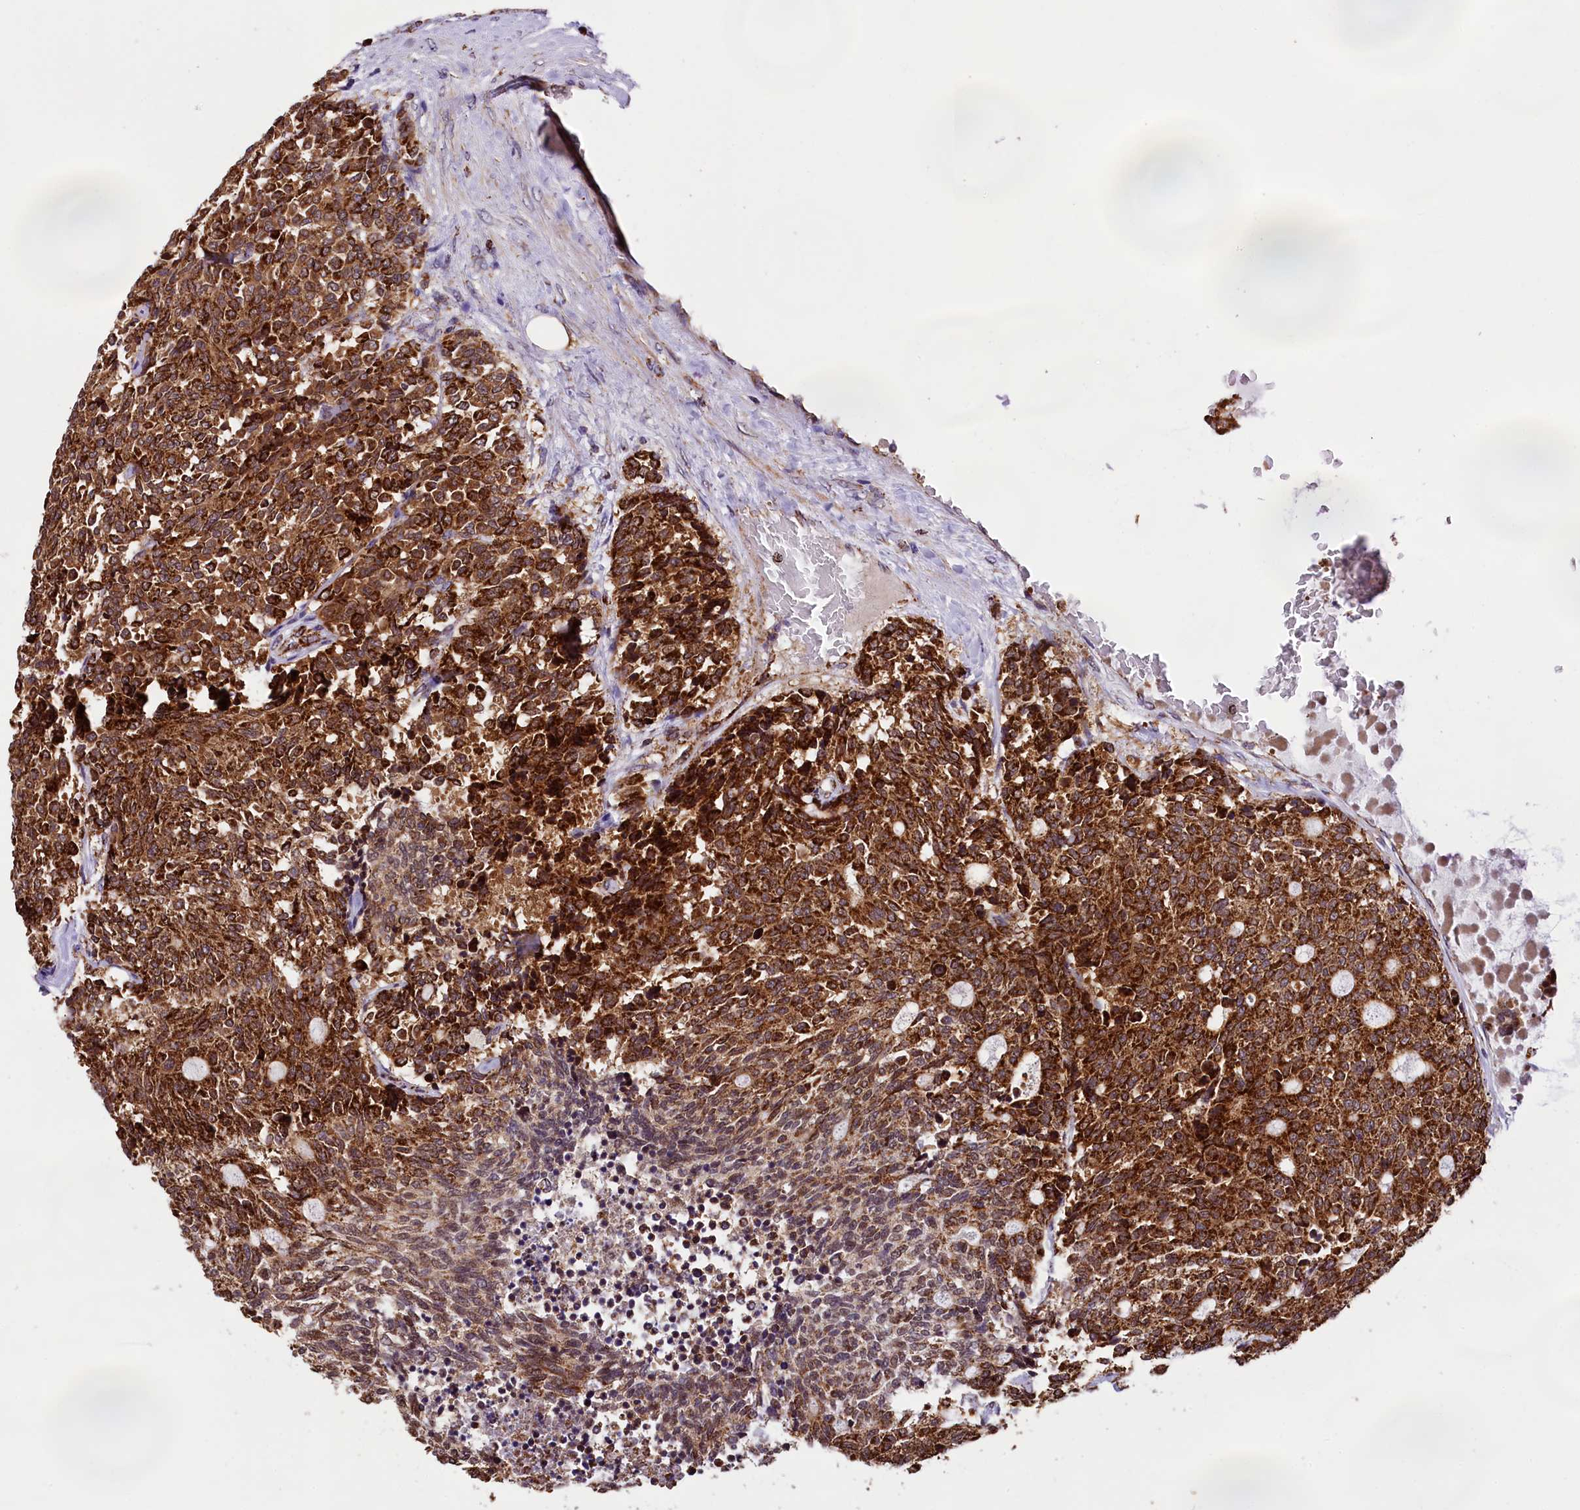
{"staining": {"intensity": "strong", "quantity": "25%-75%", "location": "cytoplasmic/membranous"}, "tissue": "carcinoid", "cell_type": "Tumor cells", "image_type": "cancer", "snomed": [{"axis": "morphology", "description": "Carcinoid, malignant, NOS"}, {"axis": "topography", "description": "Pancreas"}], "caption": "Immunohistochemistry (IHC) micrograph of neoplastic tissue: carcinoid (malignant) stained using immunohistochemistry (IHC) displays high levels of strong protein expression localized specifically in the cytoplasmic/membranous of tumor cells, appearing as a cytoplasmic/membranous brown color.", "gene": "KLC2", "patient": {"sex": "female", "age": 54}}